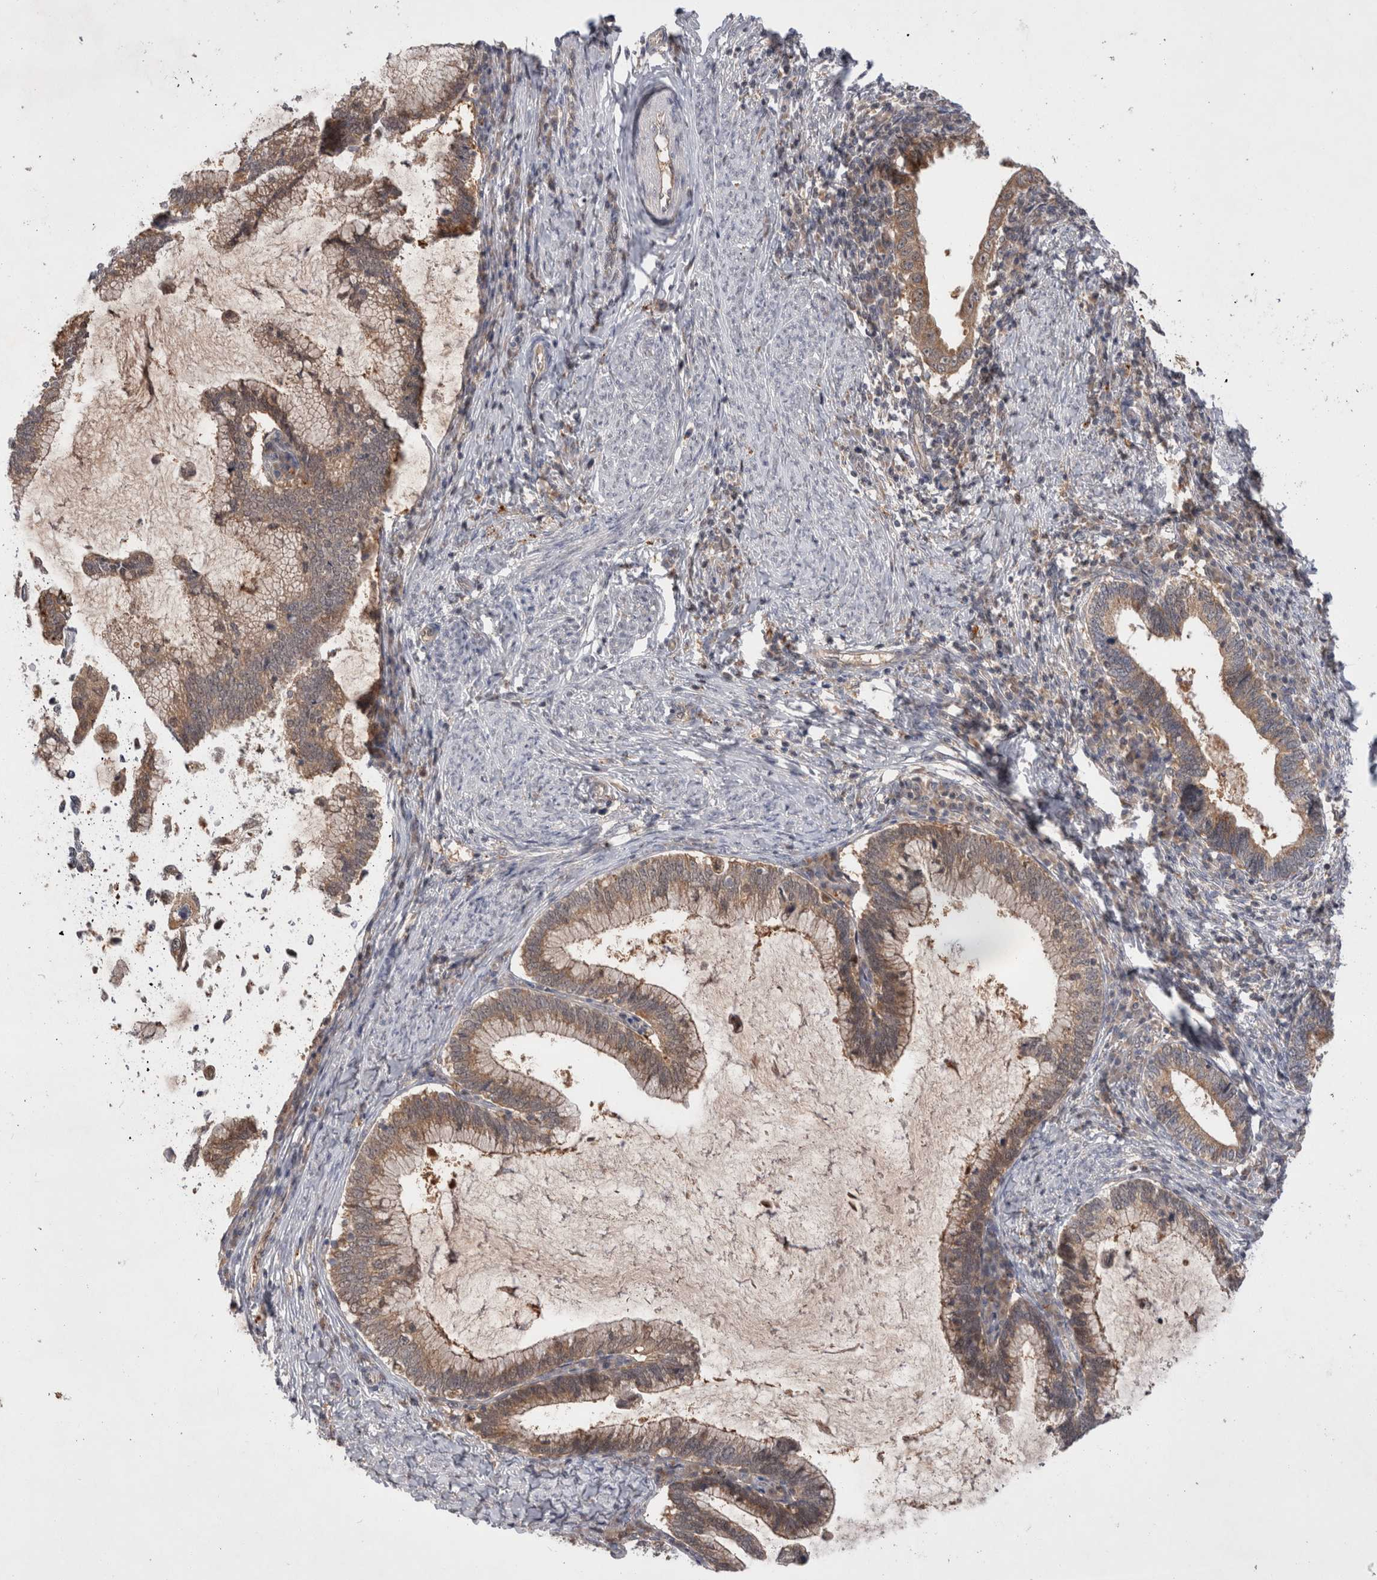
{"staining": {"intensity": "moderate", "quantity": ">75%", "location": "cytoplasmic/membranous"}, "tissue": "cervical cancer", "cell_type": "Tumor cells", "image_type": "cancer", "snomed": [{"axis": "morphology", "description": "Adenocarcinoma, NOS"}, {"axis": "topography", "description": "Cervix"}], "caption": "The histopathology image exhibits a brown stain indicating the presence of a protein in the cytoplasmic/membranous of tumor cells in cervical cancer (adenocarcinoma).", "gene": "MRPL37", "patient": {"sex": "female", "age": 36}}